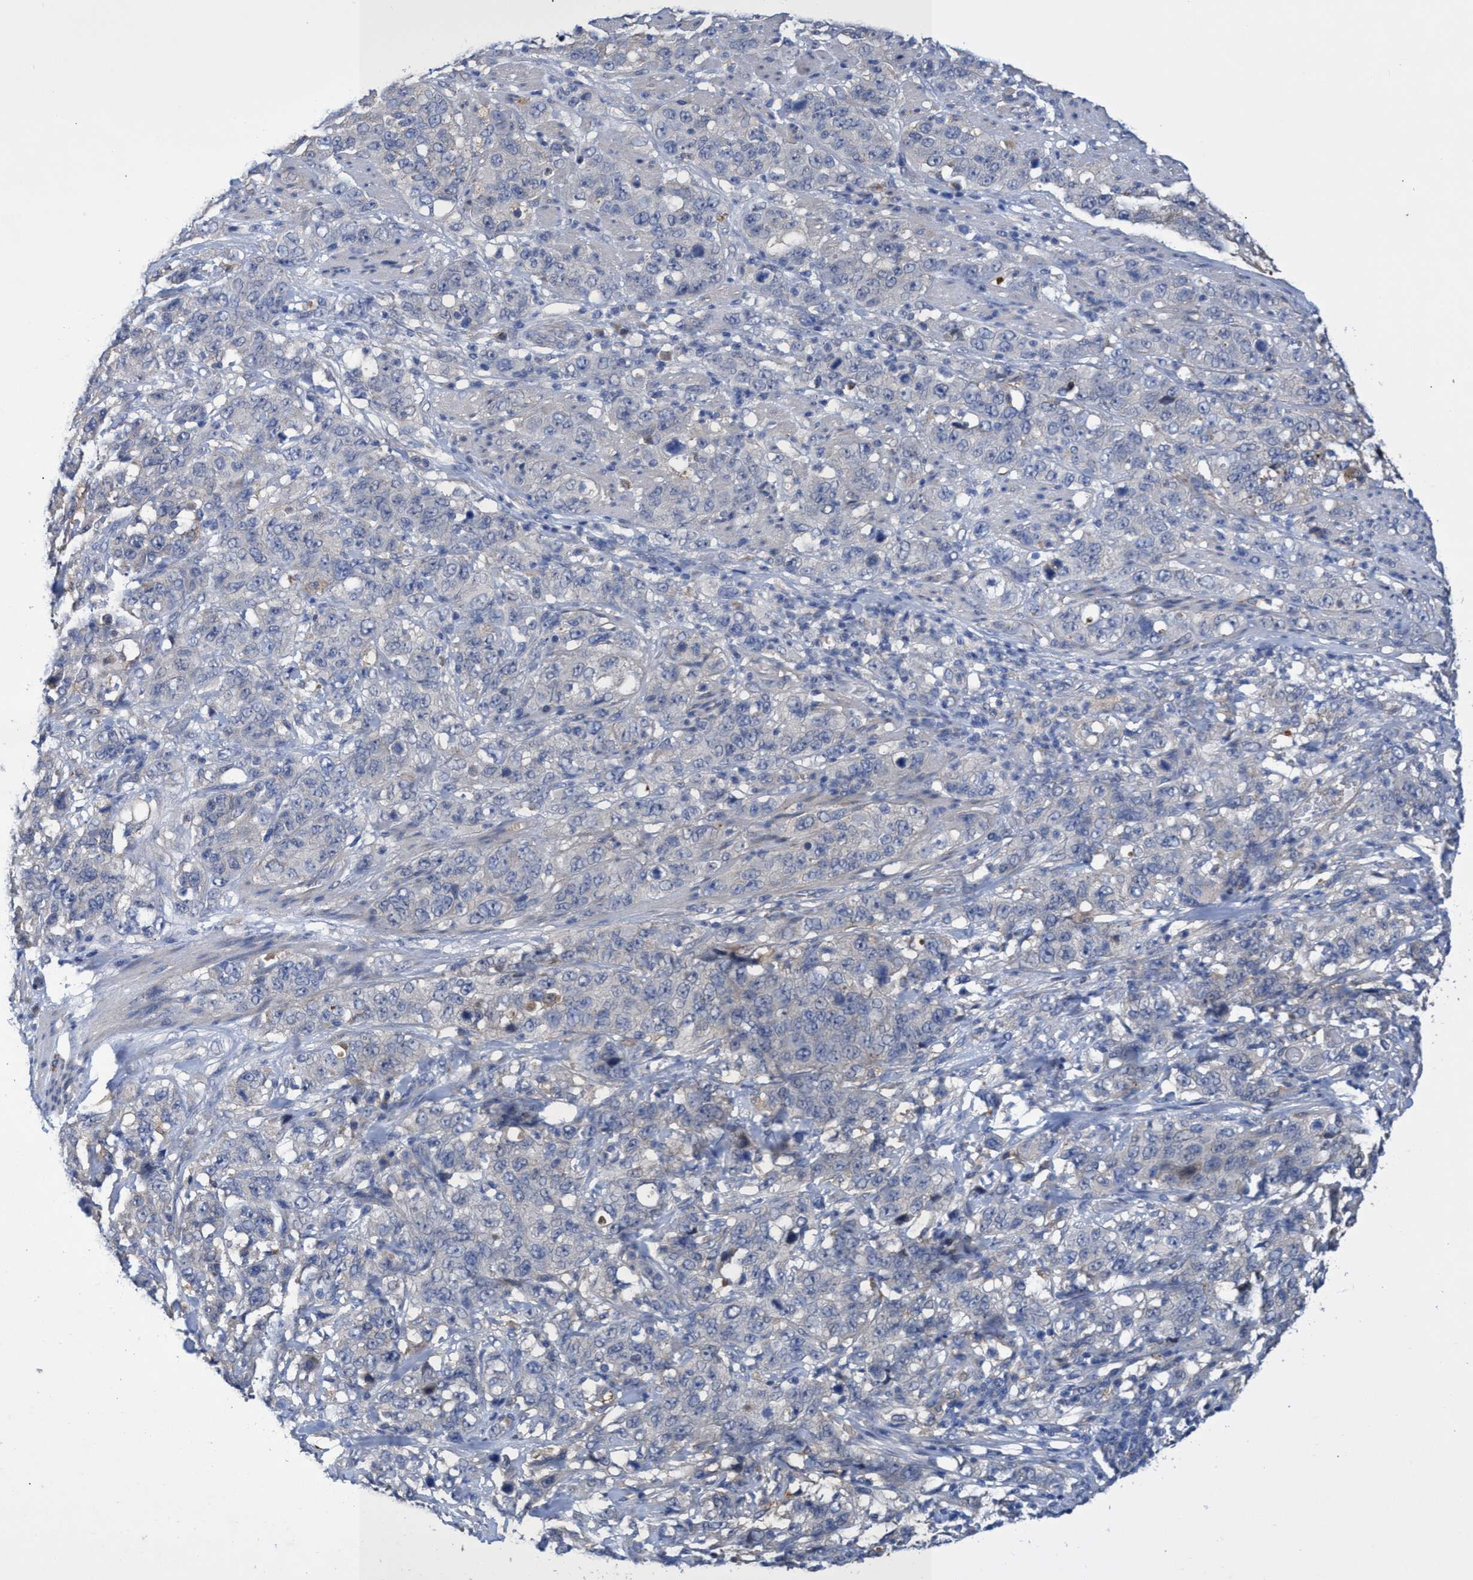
{"staining": {"intensity": "negative", "quantity": "none", "location": "none"}, "tissue": "stomach cancer", "cell_type": "Tumor cells", "image_type": "cancer", "snomed": [{"axis": "morphology", "description": "Adenocarcinoma, NOS"}, {"axis": "topography", "description": "Stomach"}], "caption": "IHC of human stomach cancer (adenocarcinoma) exhibits no expression in tumor cells.", "gene": "SVEP1", "patient": {"sex": "male", "age": 48}}